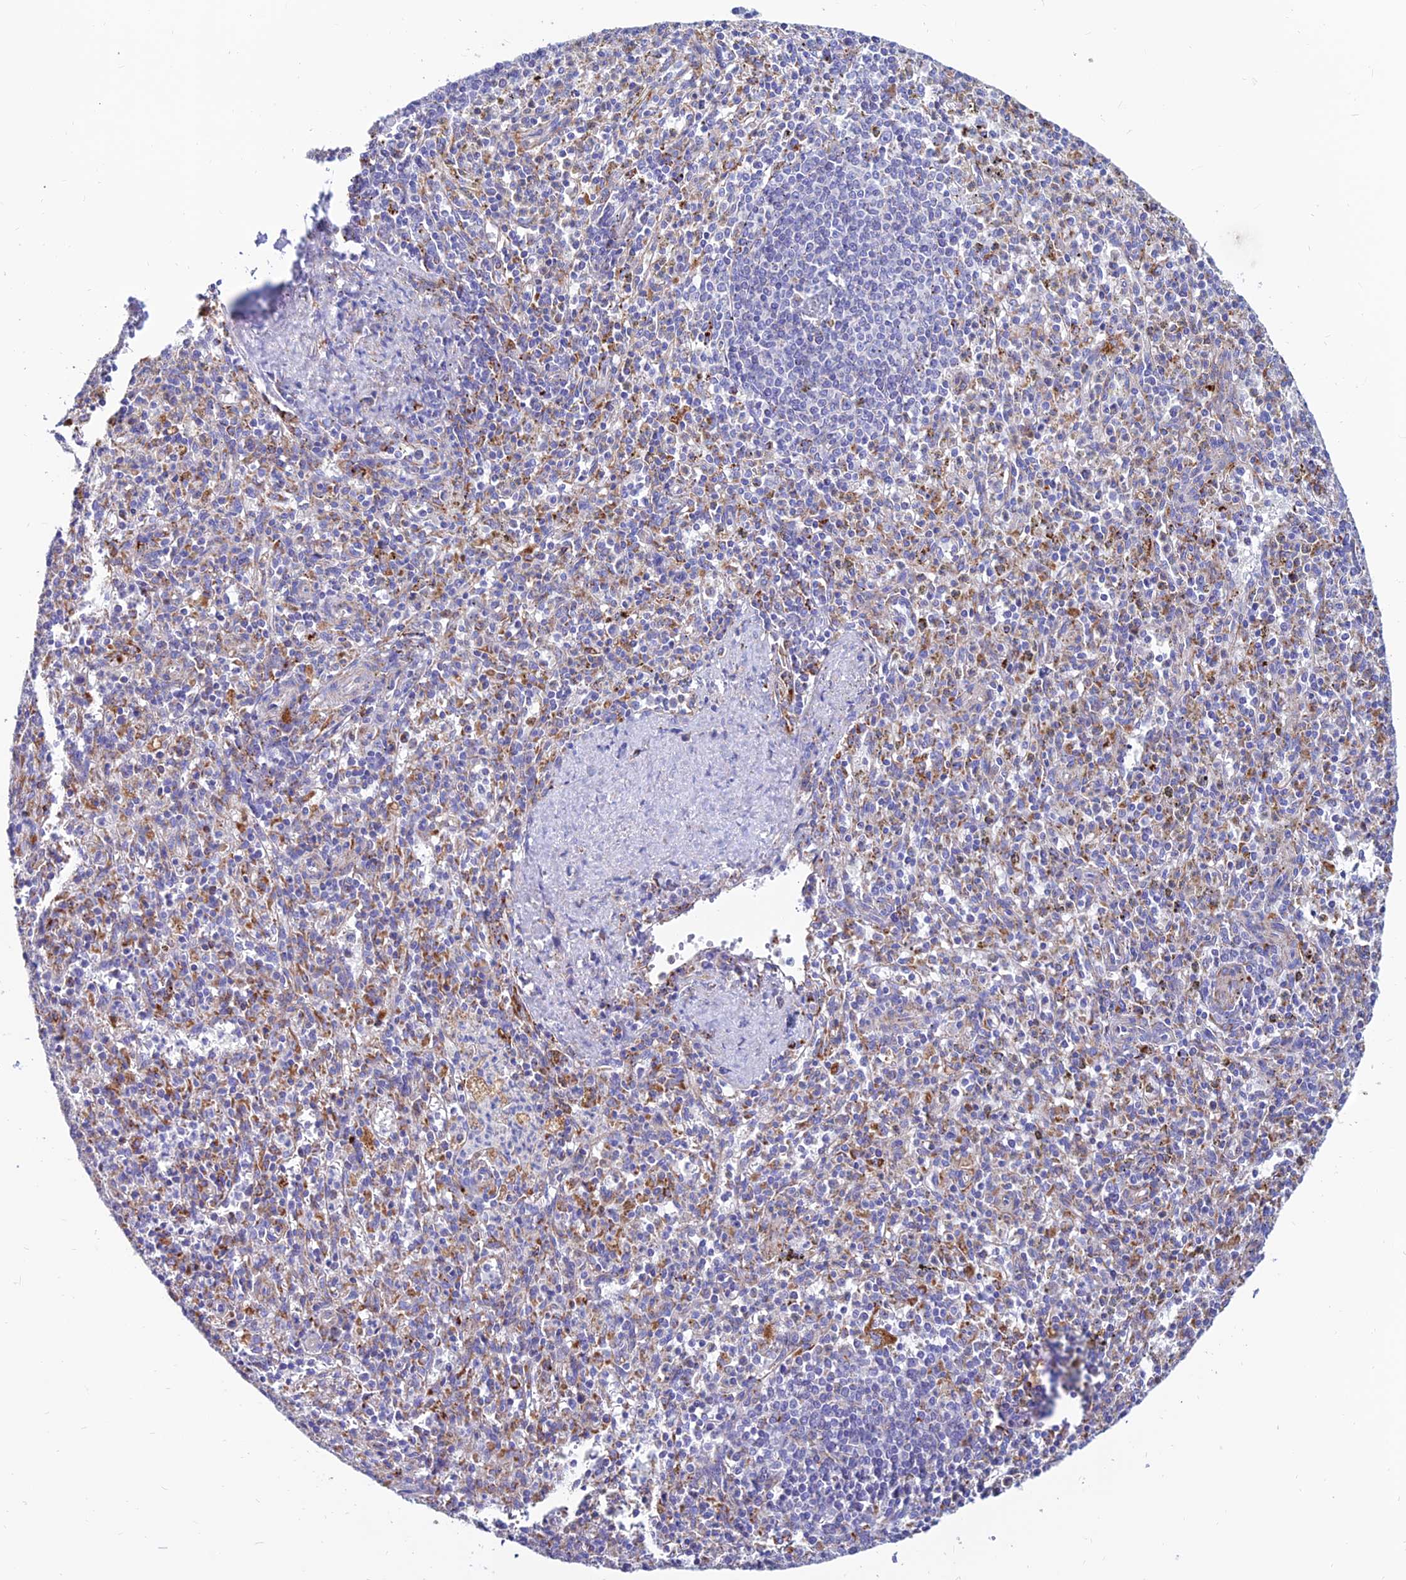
{"staining": {"intensity": "moderate", "quantity": "<25%", "location": "cytoplasmic/membranous"}, "tissue": "spleen", "cell_type": "Cells in red pulp", "image_type": "normal", "snomed": [{"axis": "morphology", "description": "Normal tissue, NOS"}, {"axis": "topography", "description": "Spleen"}], "caption": "Moderate cytoplasmic/membranous positivity for a protein is seen in approximately <25% of cells in red pulp of benign spleen using immunohistochemistry (IHC).", "gene": "SPNS1", "patient": {"sex": "male", "age": 72}}